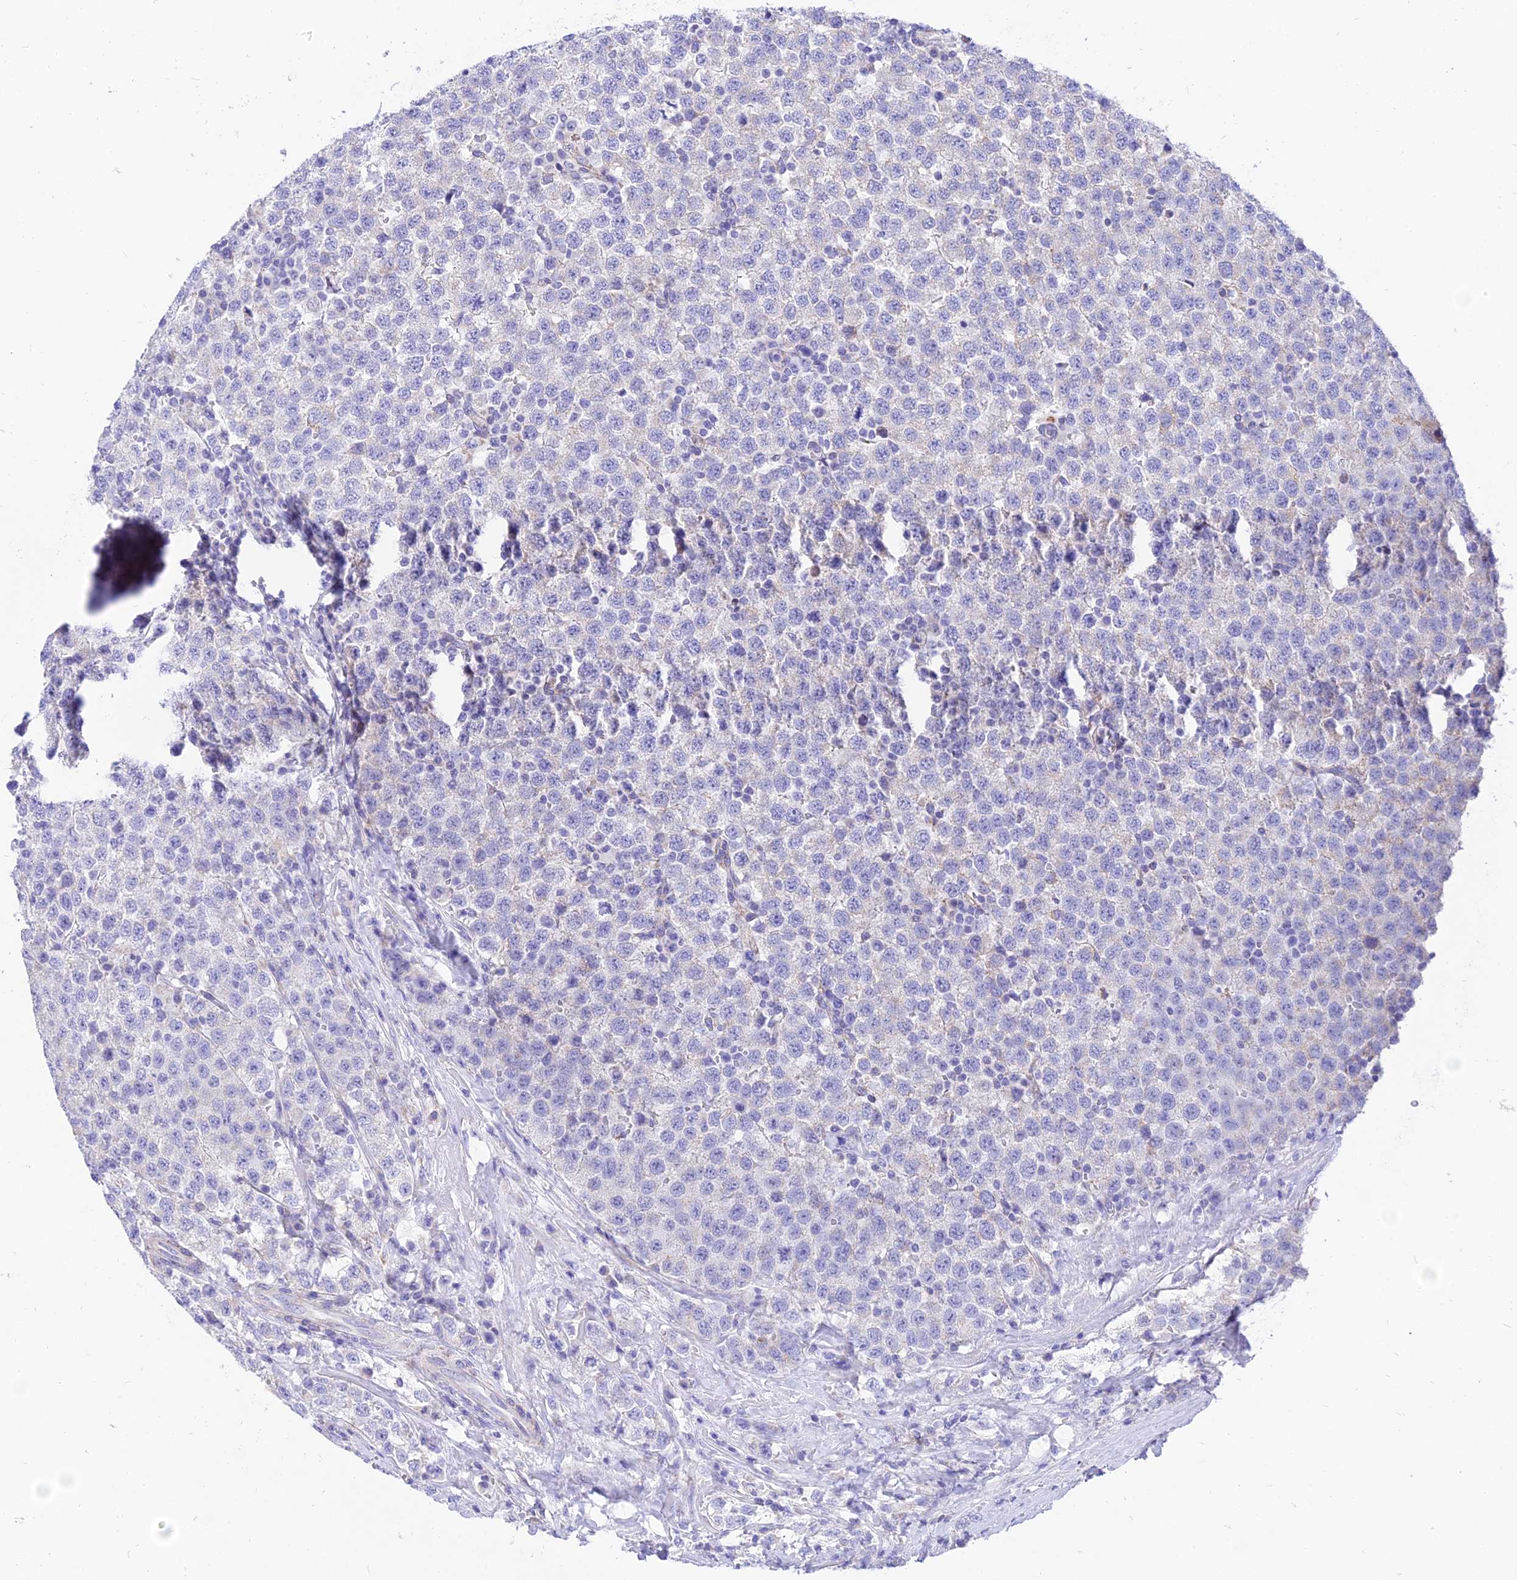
{"staining": {"intensity": "negative", "quantity": "none", "location": "none"}, "tissue": "testis cancer", "cell_type": "Tumor cells", "image_type": "cancer", "snomed": [{"axis": "morphology", "description": "Seminoma, NOS"}, {"axis": "topography", "description": "Testis"}], "caption": "Photomicrograph shows no significant protein positivity in tumor cells of testis cancer.", "gene": "PKN3", "patient": {"sex": "male", "age": 34}}